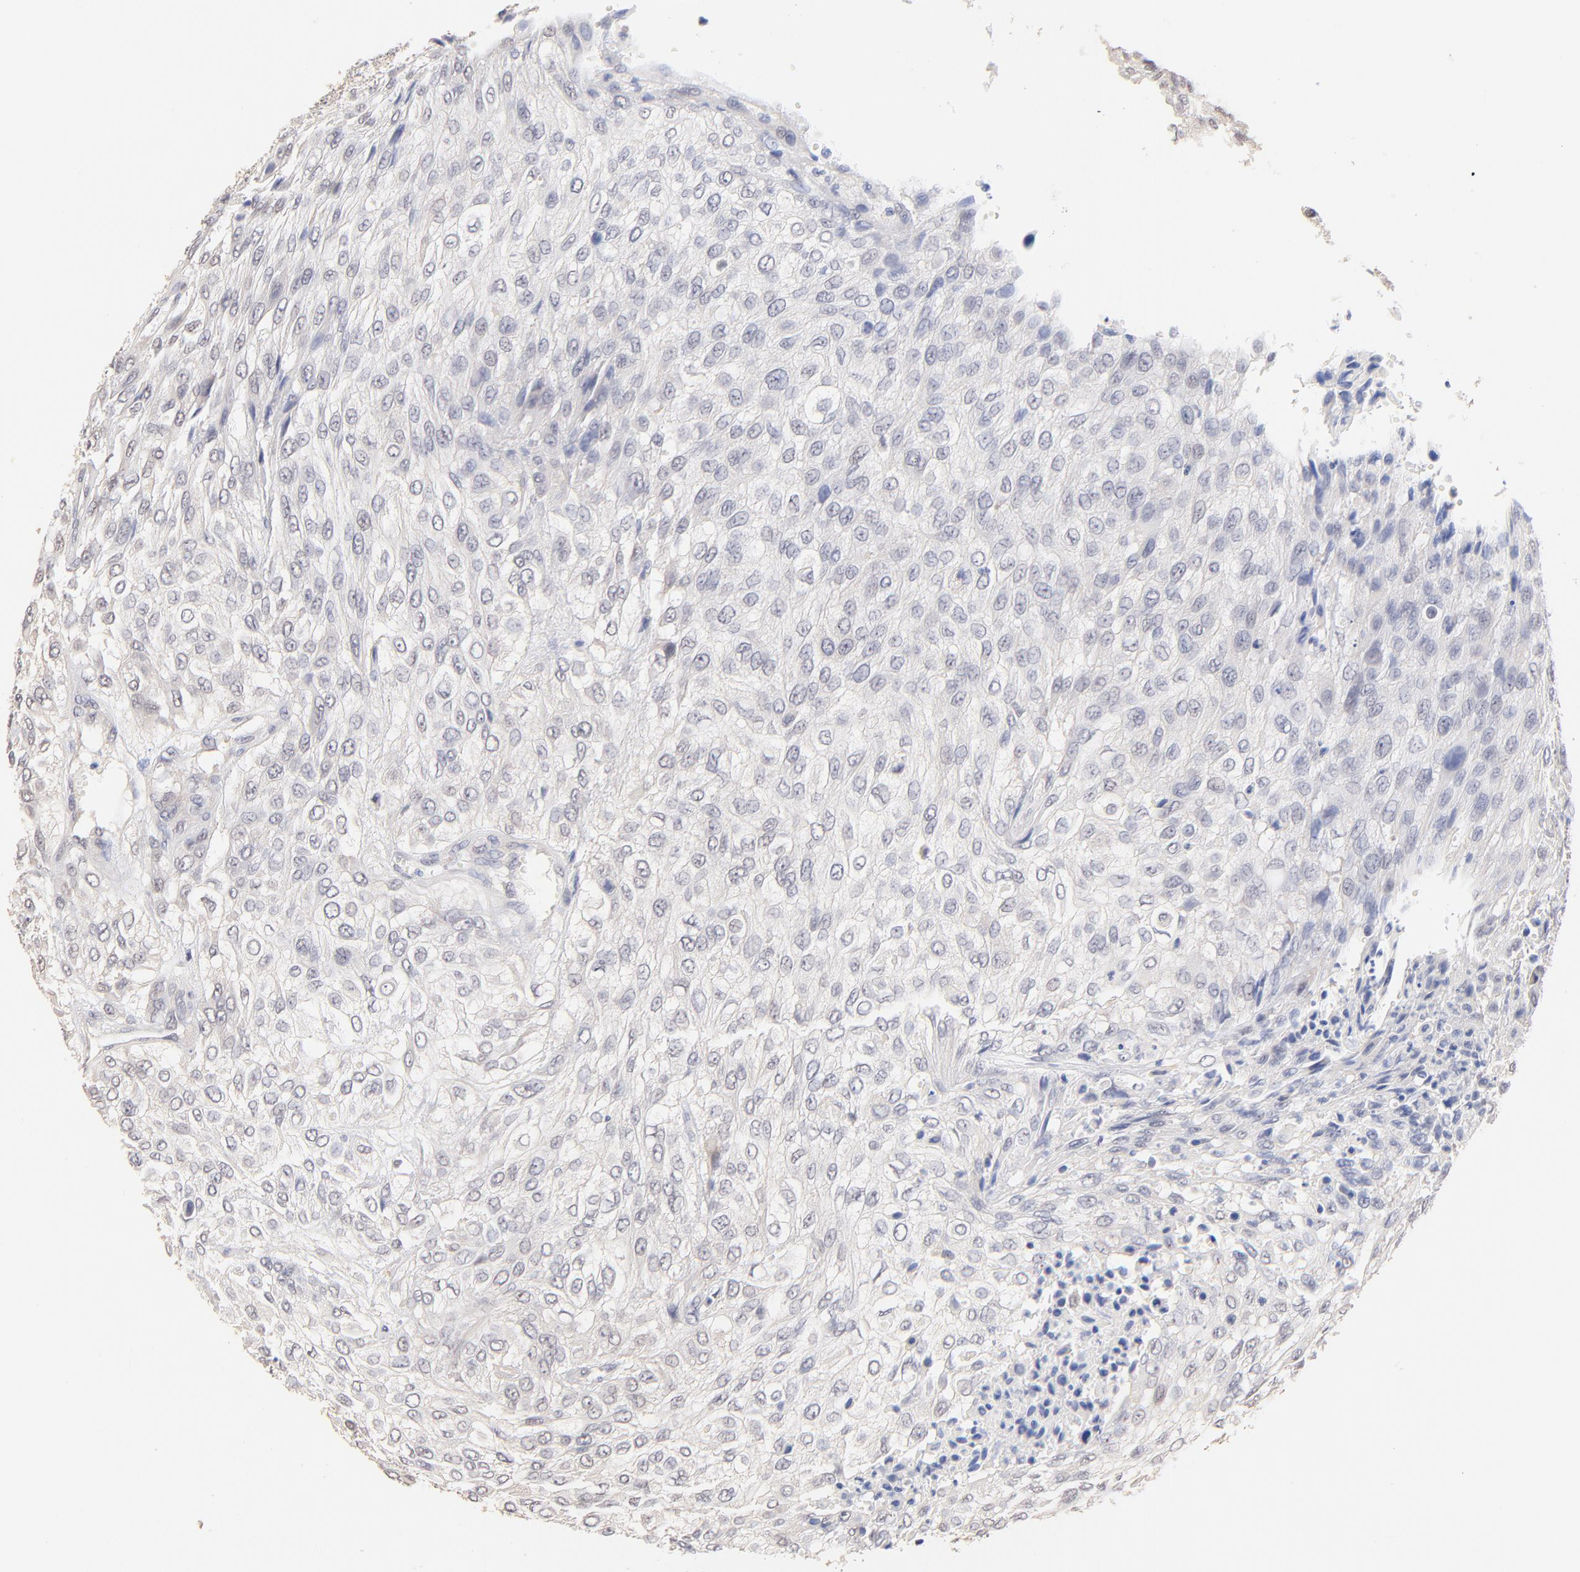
{"staining": {"intensity": "negative", "quantity": "none", "location": "none"}, "tissue": "urothelial cancer", "cell_type": "Tumor cells", "image_type": "cancer", "snomed": [{"axis": "morphology", "description": "Urothelial carcinoma, High grade"}, {"axis": "topography", "description": "Urinary bladder"}], "caption": "IHC photomicrograph of neoplastic tissue: urothelial cancer stained with DAB demonstrates no significant protein expression in tumor cells.", "gene": "RIBC2", "patient": {"sex": "male", "age": 57}}